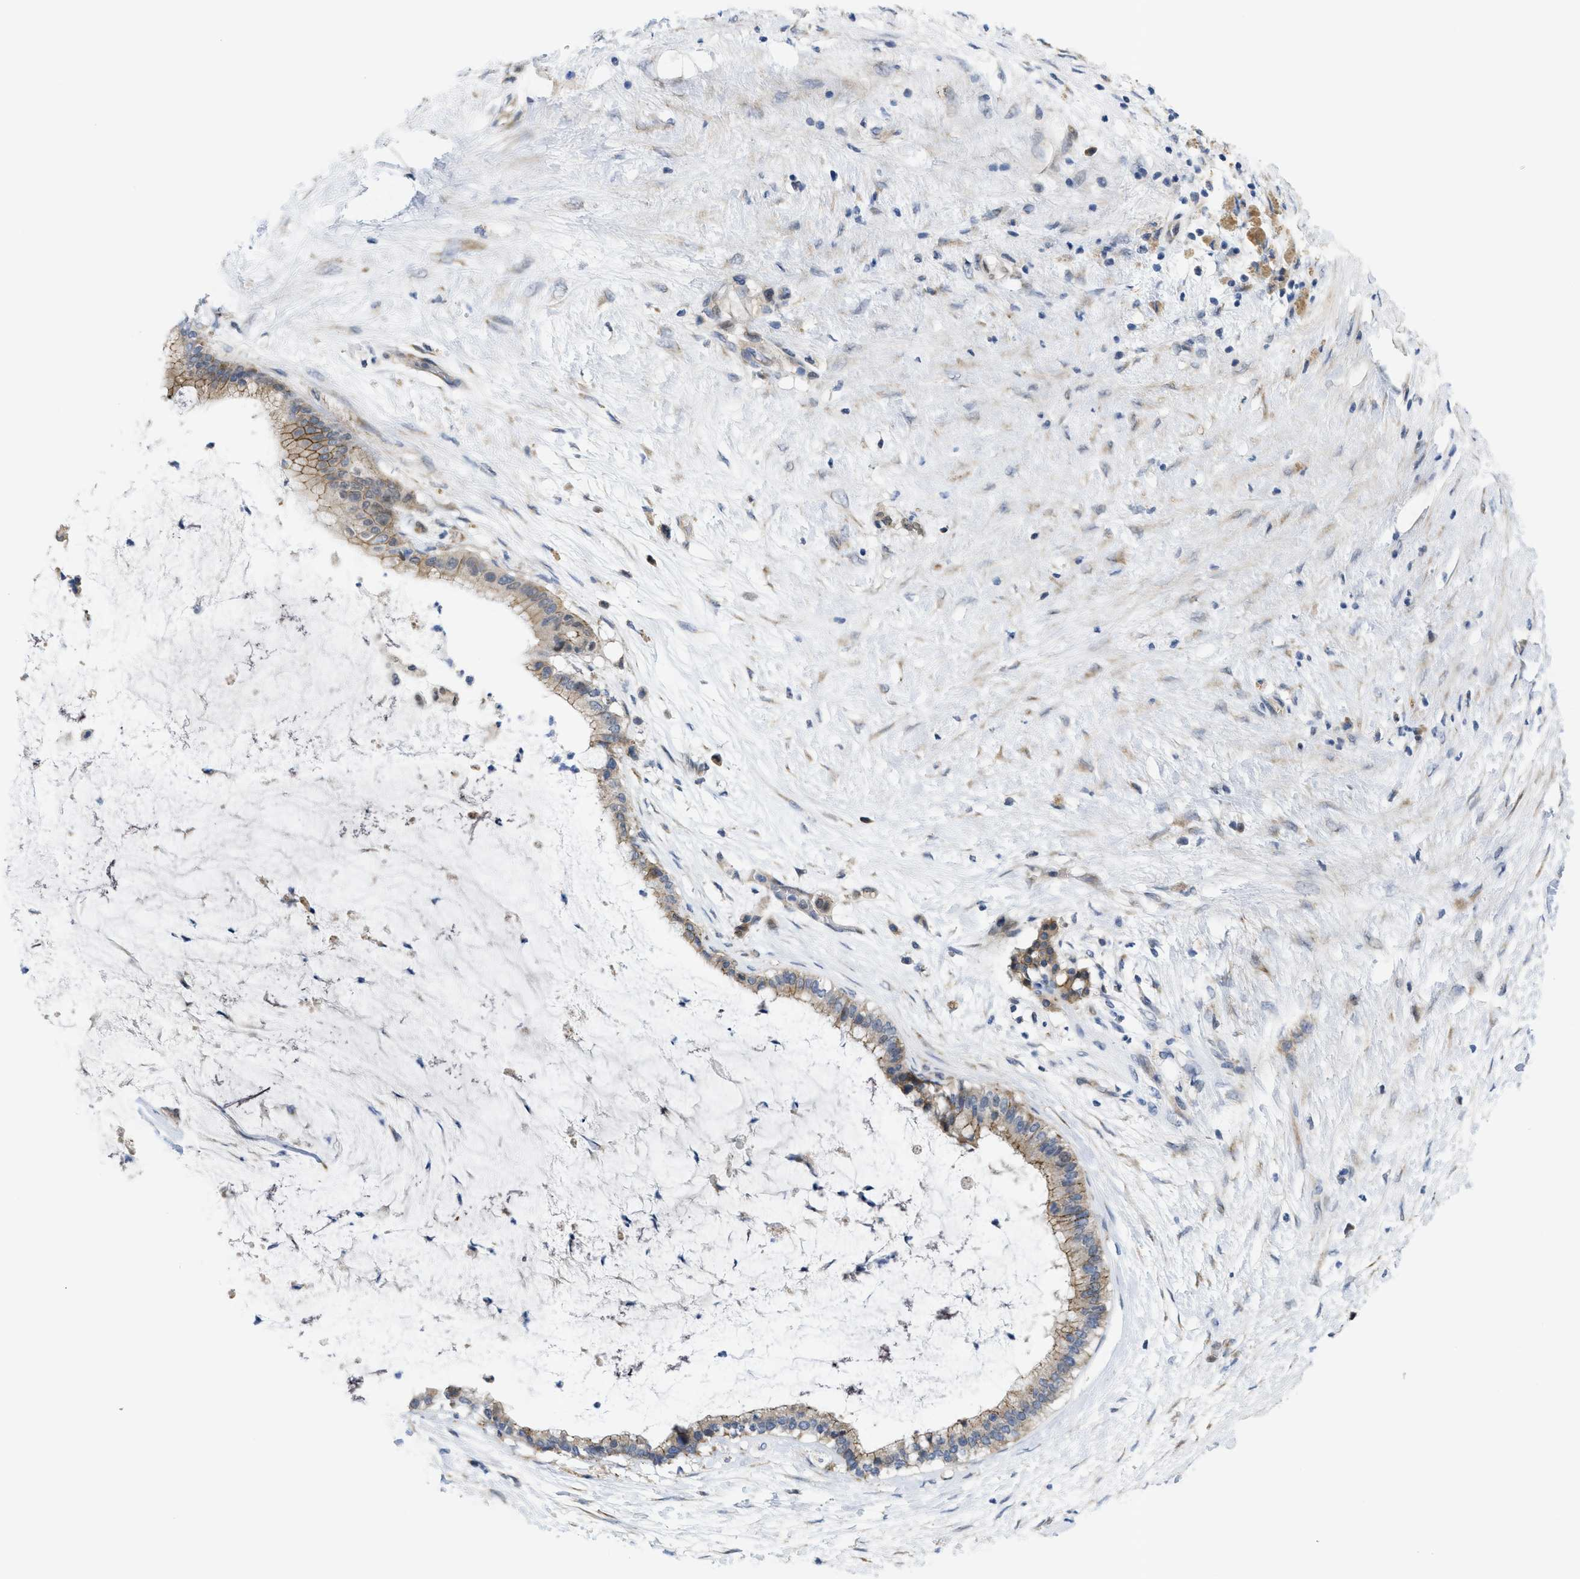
{"staining": {"intensity": "moderate", "quantity": "<25%", "location": "cytoplasmic/membranous"}, "tissue": "pancreatic cancer", "cell_type": "Tumor cells", "image_type": "cancer", "snomed": [{"axis": "morphology", "description": "Adenocarcinoma, NOS"}, {"axis": "topography", "description": "Pancreas"}], "caption": "Adenocarcinoma (pancreatic) tissue displays moderate cytoplasmic/membranous positivity in about <25% of tumor cells, visualized by immunohistochemistry.", "gene": "CDPF1", "patient": {"sex": "male", "age": 41}}